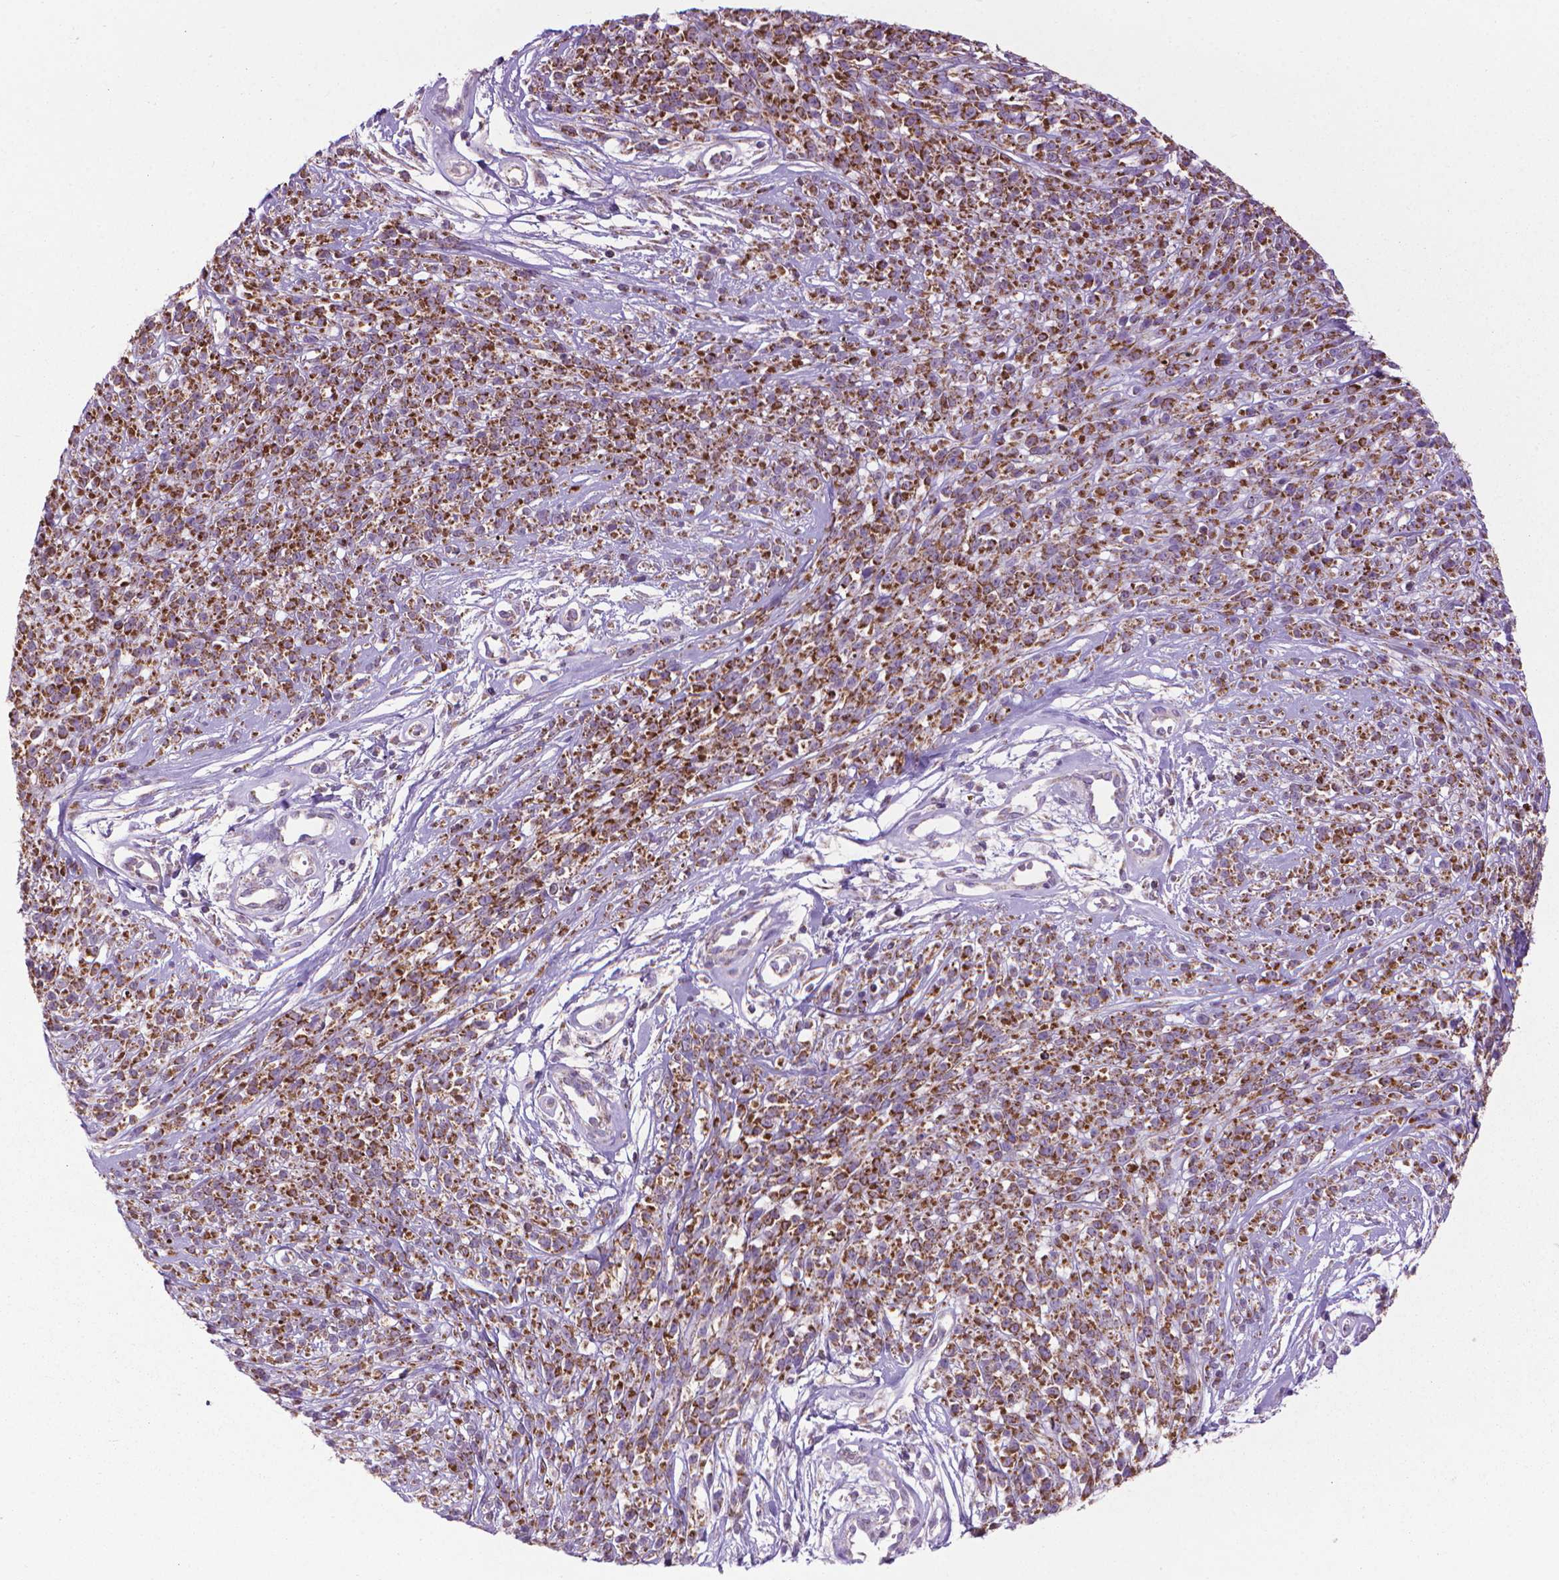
{"staining": {"intensity": "strong", "quantity": ">75%", "location": "cytoplasmic/membranous"}, "tissue": "melanoma", "cell_type": "Tumor cells", "image_type": "cancer", "snomed": [{"axis": "morphology", "description": "Malignant melanoma, NOS"}, {"axis": "topography", "description": "Skin"}, {"axis": "topography", "description": "Skin of trunk"}], "caption": "There is high levels of strong cytoplasmic/membranous staining in tumor cells of malignant melanoma, as demonstrated by immunohistochemical staining (brown color).", "gene": "VDAC1", "patient": {"sex": "male", "age": 74}}